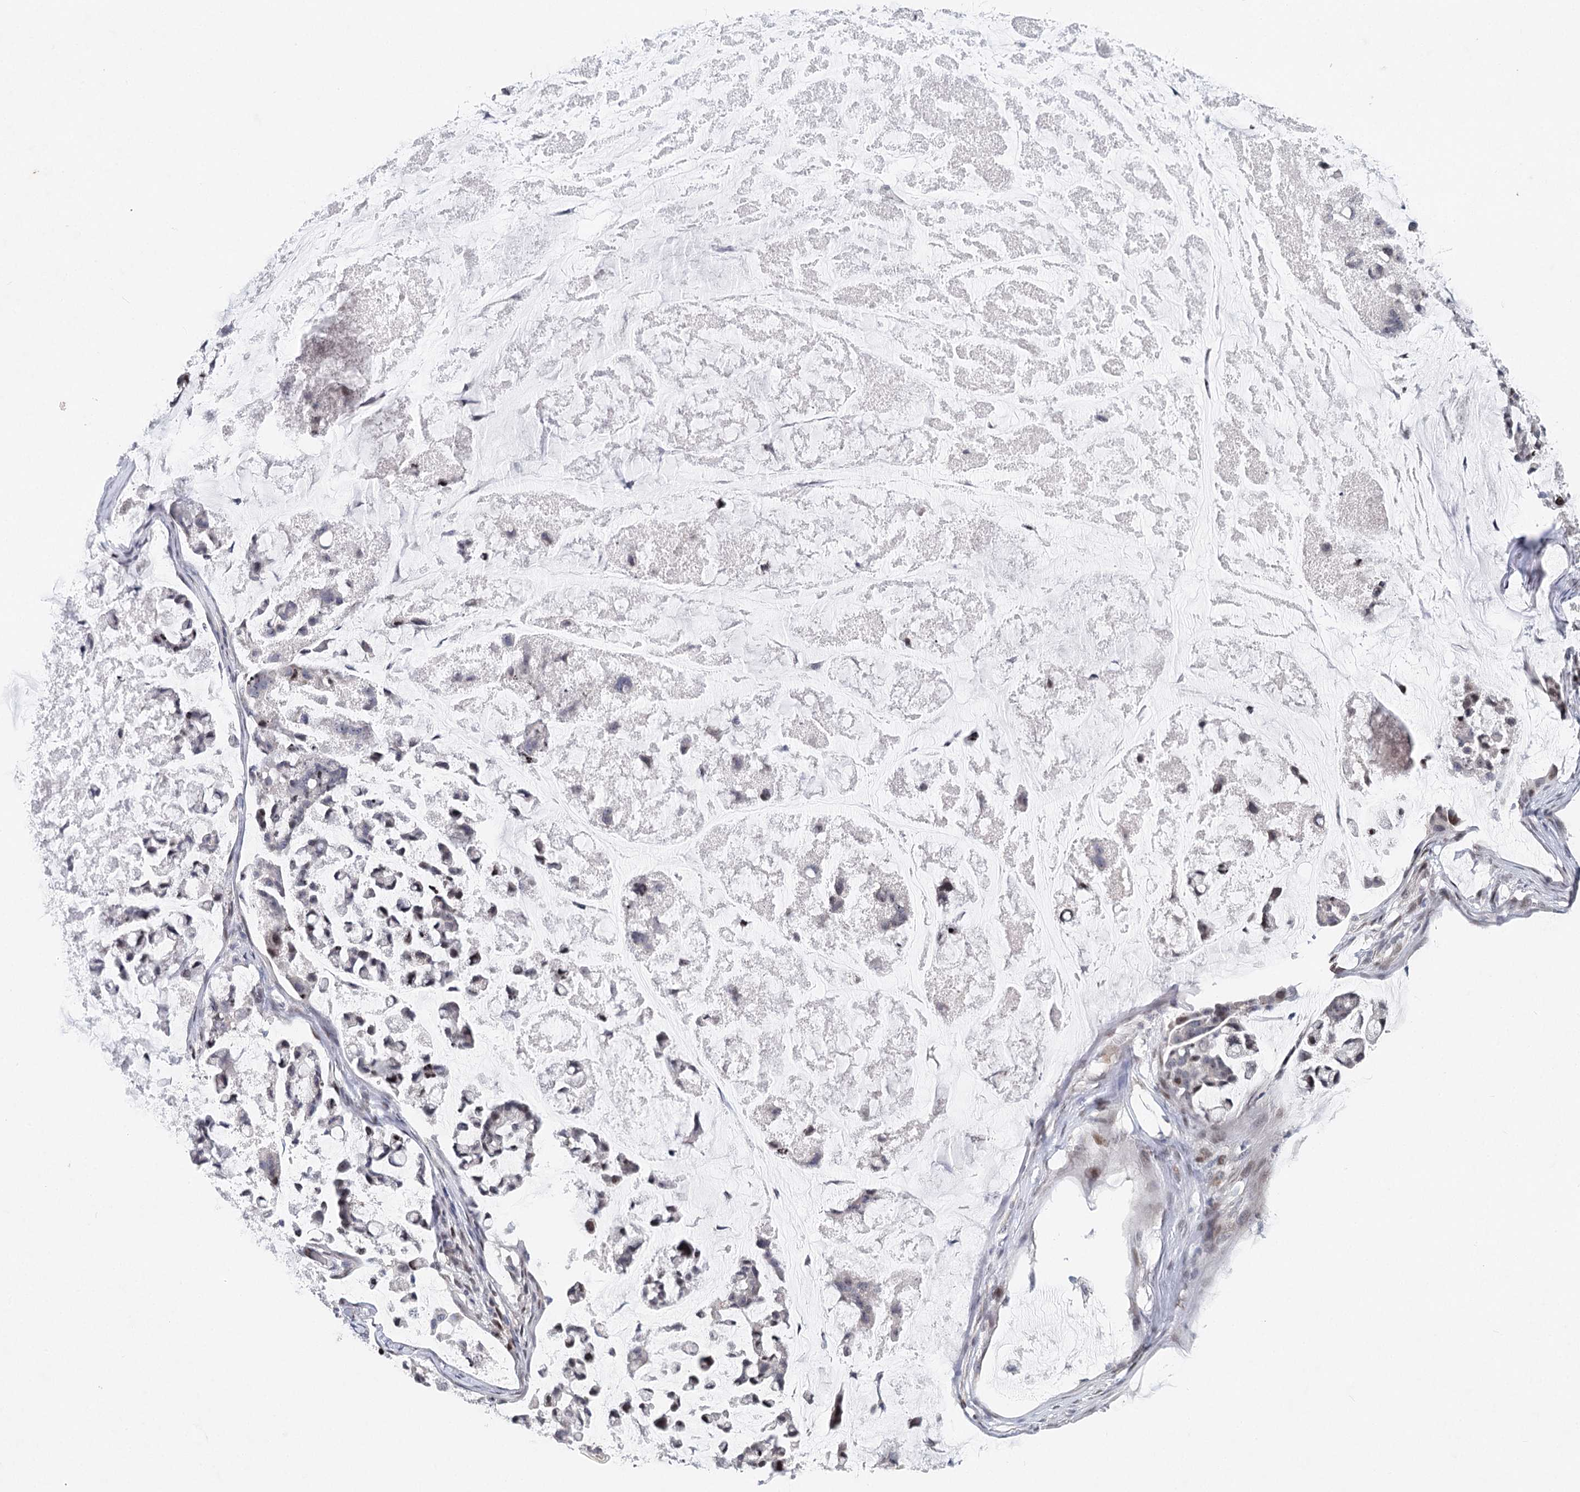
{"staining": {"intensity": "moderate", "quantity": "<25%", "location": "nuclear"}, "tissue": "stomach cancer", "cell_type": "Tumor cells", "image_type": "cancer", "snomed": [{"axis": "morphology", "description": "Adenocarcinoma, NOS"}, {"axis": "topography", "description": "Stomach, lower"}], "caption": "The micrograph exhibits a brown stain indicating the presence of a protein in the nuclear of tumor cells in stomach adenocarcinoma.", "gene": "FRMD4A", "patient": {"sex": "male", "age": 67}}